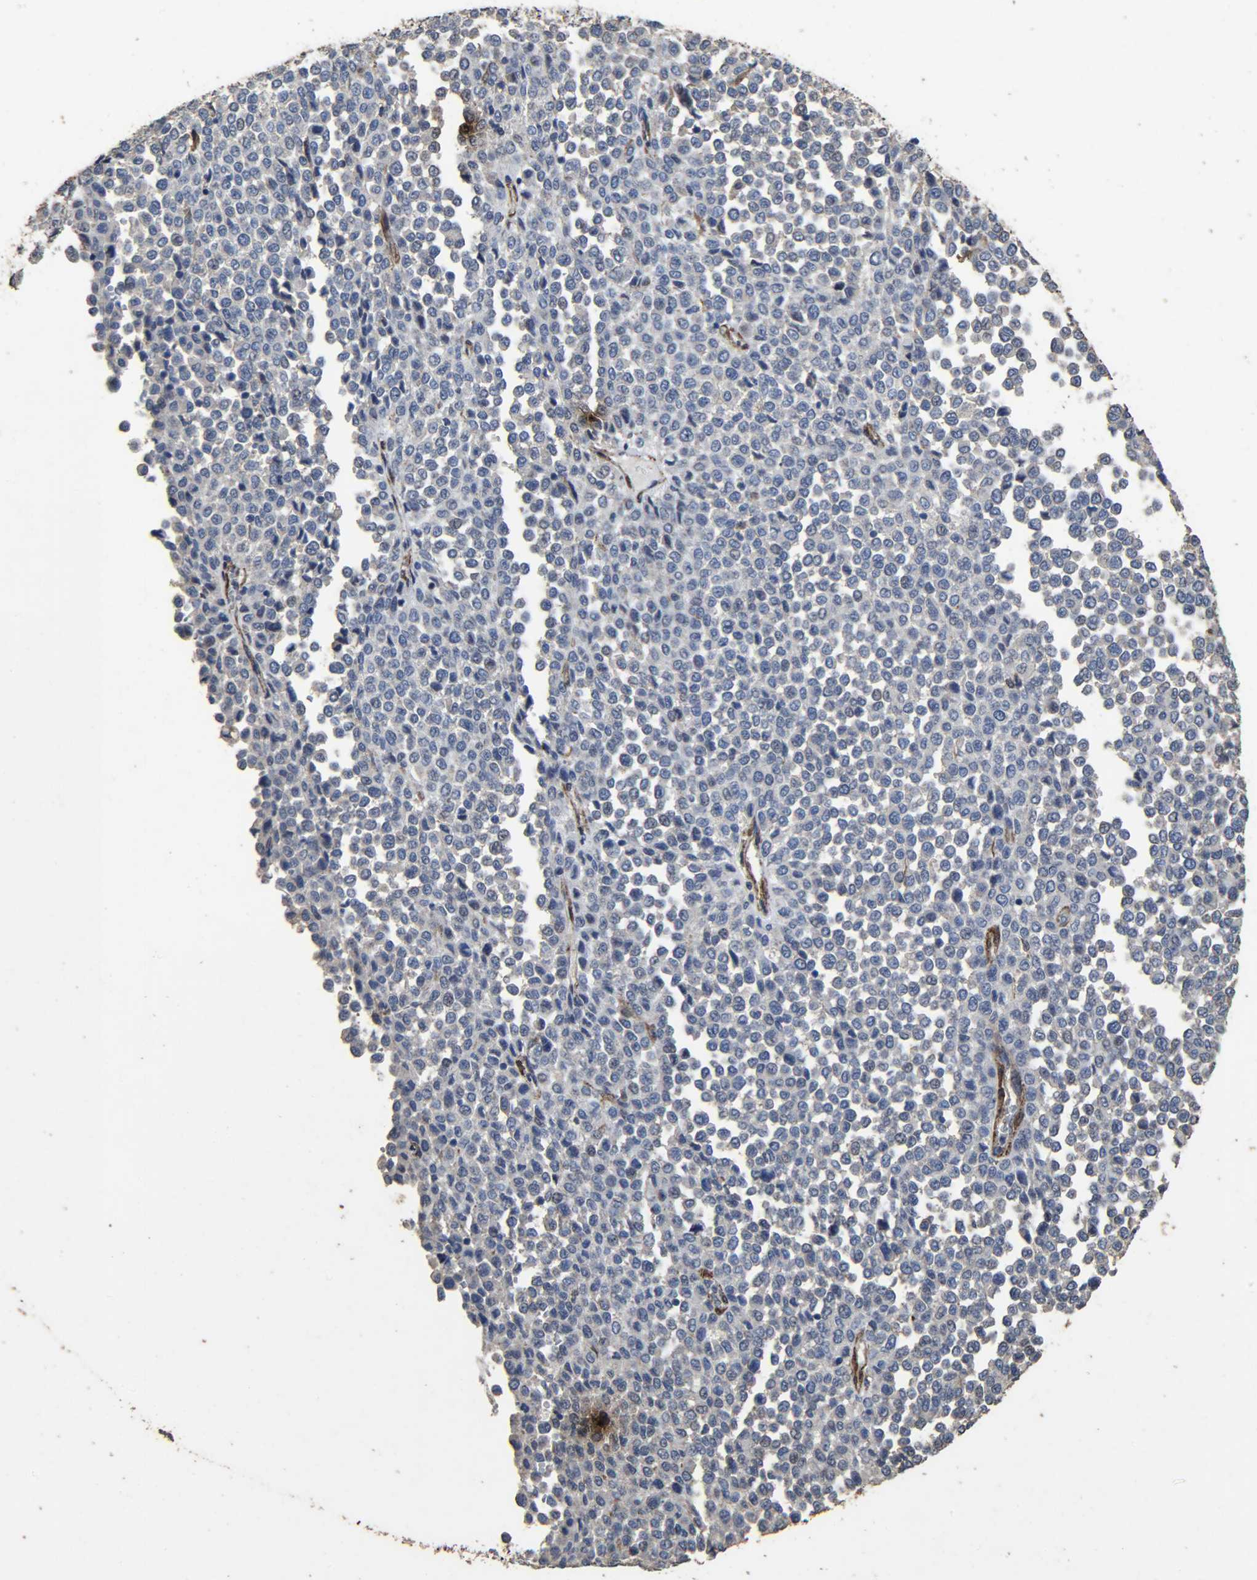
{"staining": {"intensity": "negative", "quantity": "none", "location": "none"}, "tissue": "melanoma", "cell_type": "Tumor cells", "image_type": "cancer", "snomed": [{"axis": "morphology", "description": "Malignant melanoma, Metastatic site"}, {"axis": "topography", "description": "Pancreas"}], "caption": "Micrograph shows no protein expression in tumor cells of malignant melanoma (metastatic site) tissue.", "gene": "TPM4", "patient": {"sex": "female", "age": 30}}